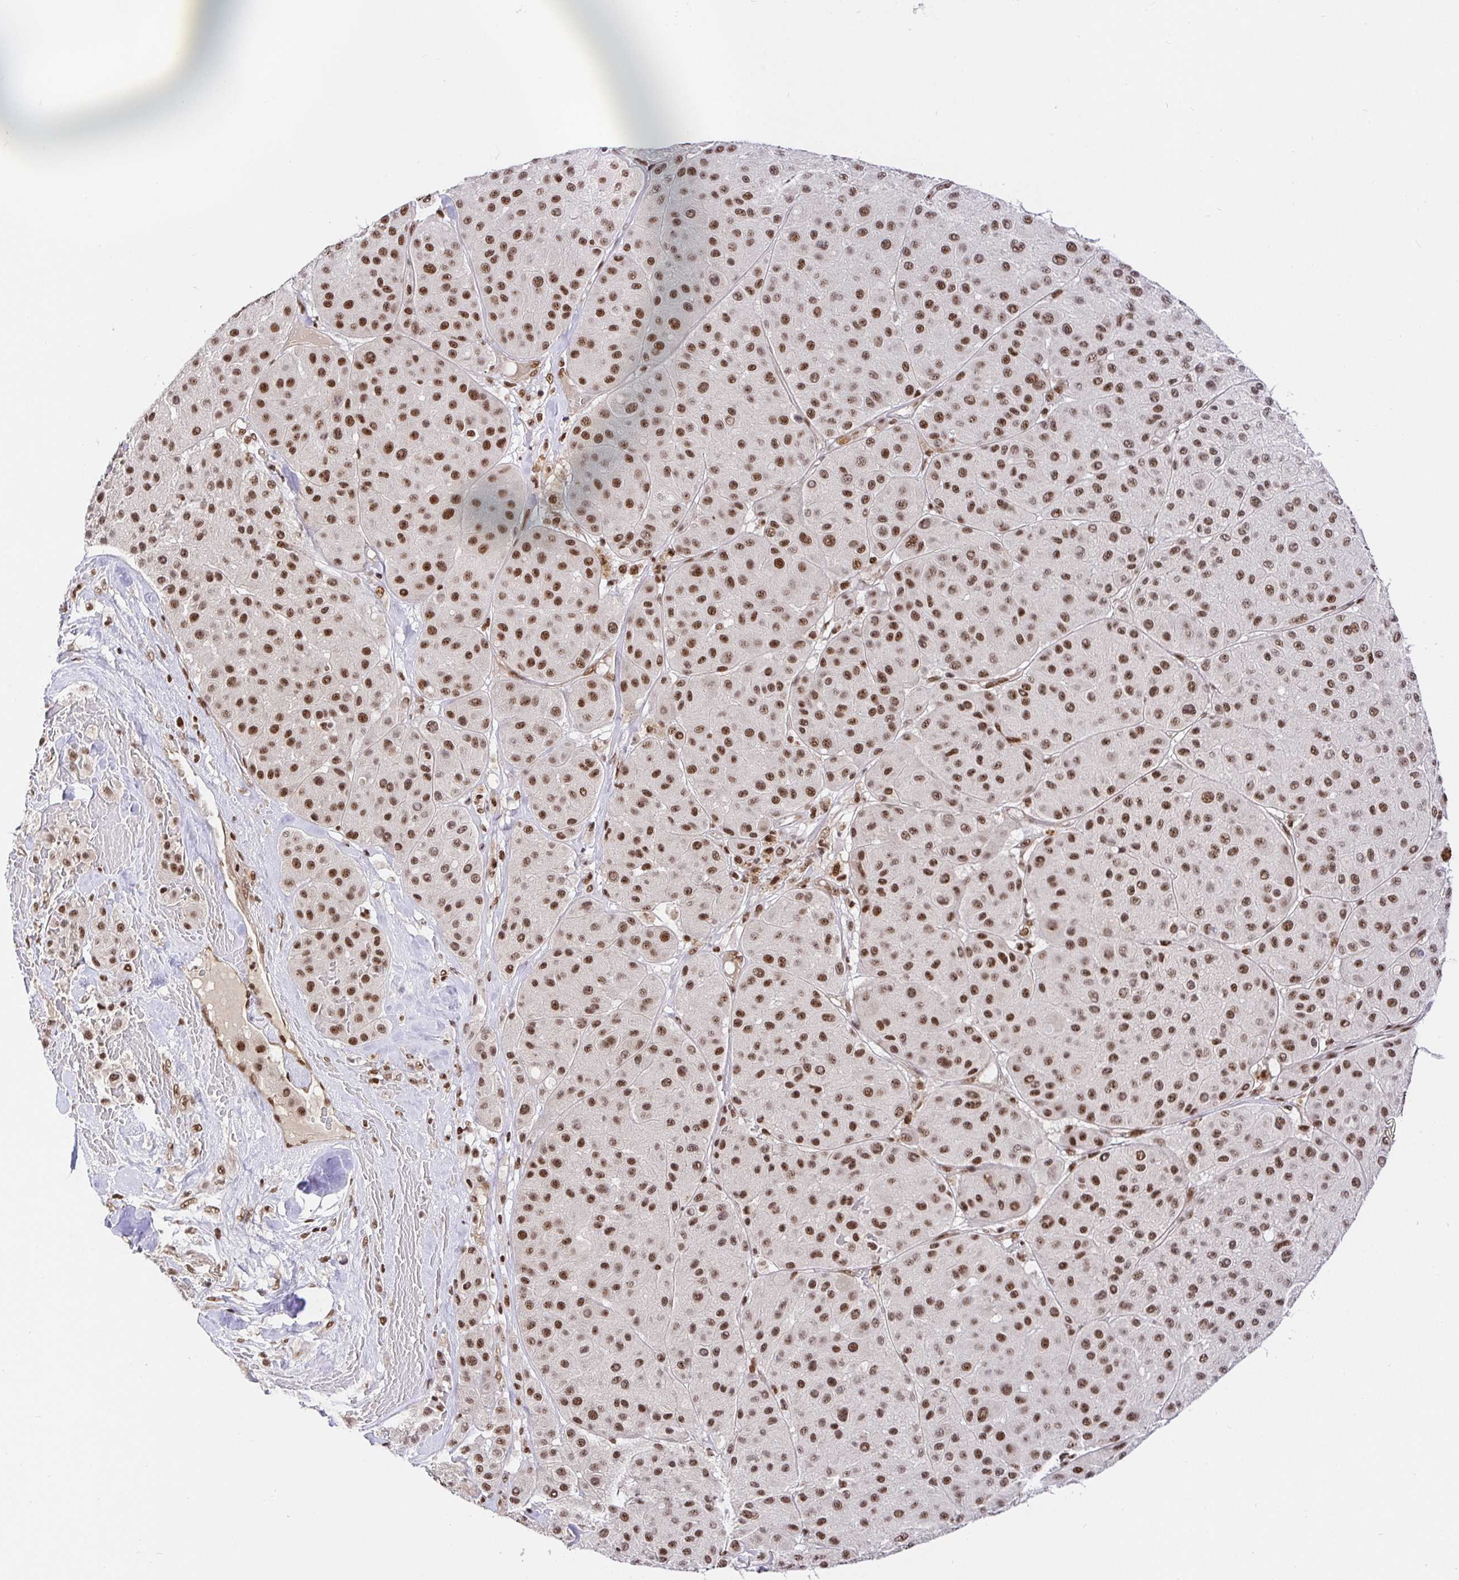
{"staining": {"intensity": "moderate", "quantity": ">75%", "location": "nuclear"}, "tissue": "melanoma", "cell_type": "Tumor cells", "image_type": "cancer", "snomed": [{"axis": "morphology", "description": "Malignant melanoma, Metastatic site"}, {"axis": "topography", "description": "Smooth muscle"}], "caption": "A high-resolution image shows immunohistochemistry (IHC) staining of malignant melanoma (metastatic site), which shows moderate nuclear staining in approximately >75% of tumor cells. (IHC, brightfield microscopy, high magnification).", "gene": "USF1", "patient": {"sex": "male", "age": 41}}